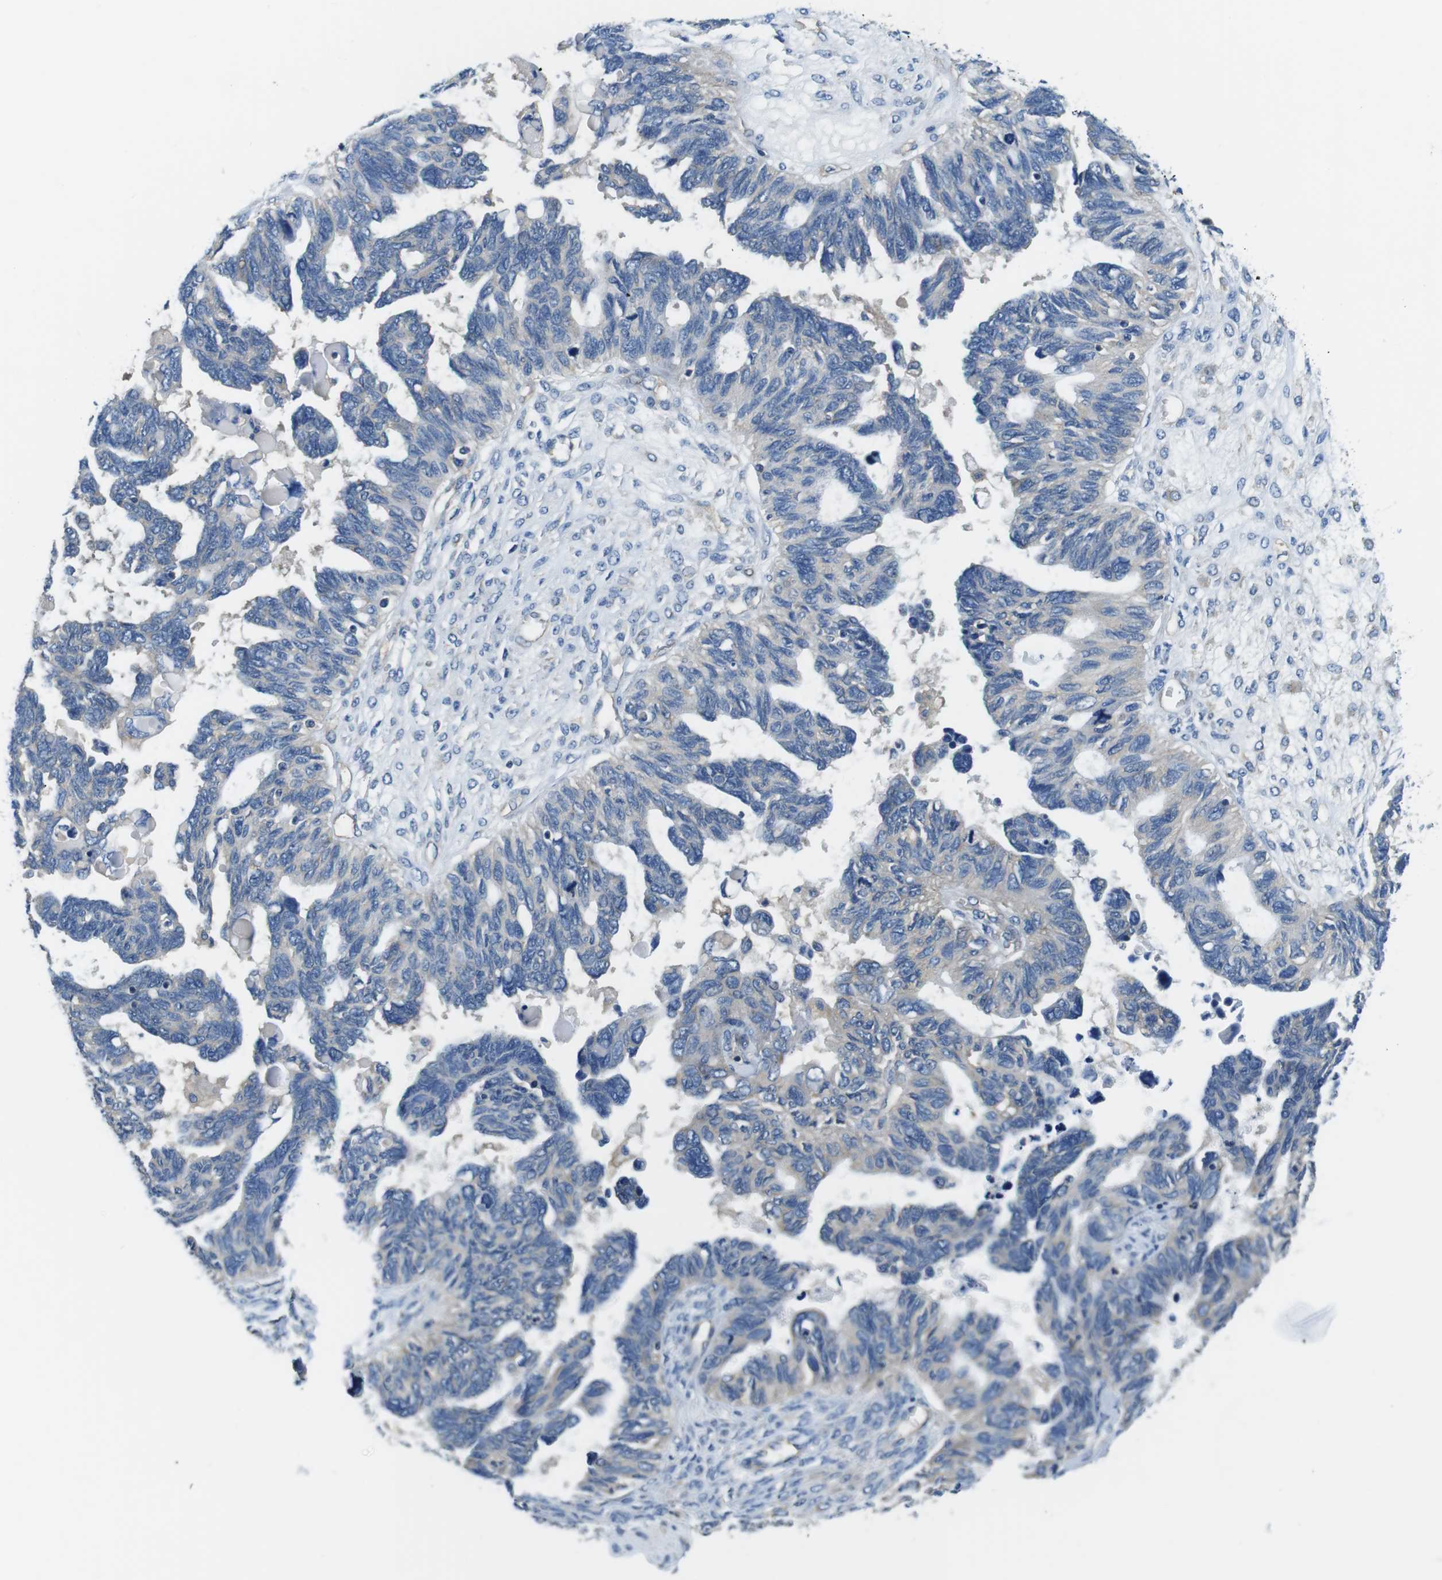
{"staining": {"intensity": "weak", "quantity": "25%-75%", "location": "cytoplasmic/membranous"}, "tissue": "ovarian cancer", "cell_type": "Tumor cells", "image_type": "cancer", "snomed": [{"axis": "morphology", "description": "Cystadenocarcinoma, serous, NOS"}, {"axis": "topography", "description": "Ovary"}], "caption": "Human ovarian cancer (serous cystadenocarcinoma) stained for a protein (brown) displays weak cytoplasmic/membranous positive staining in approximately 25%-75% of tumor cells.", "gene": "DENND4C", "patient": {"sex": "female", "age": 79}}